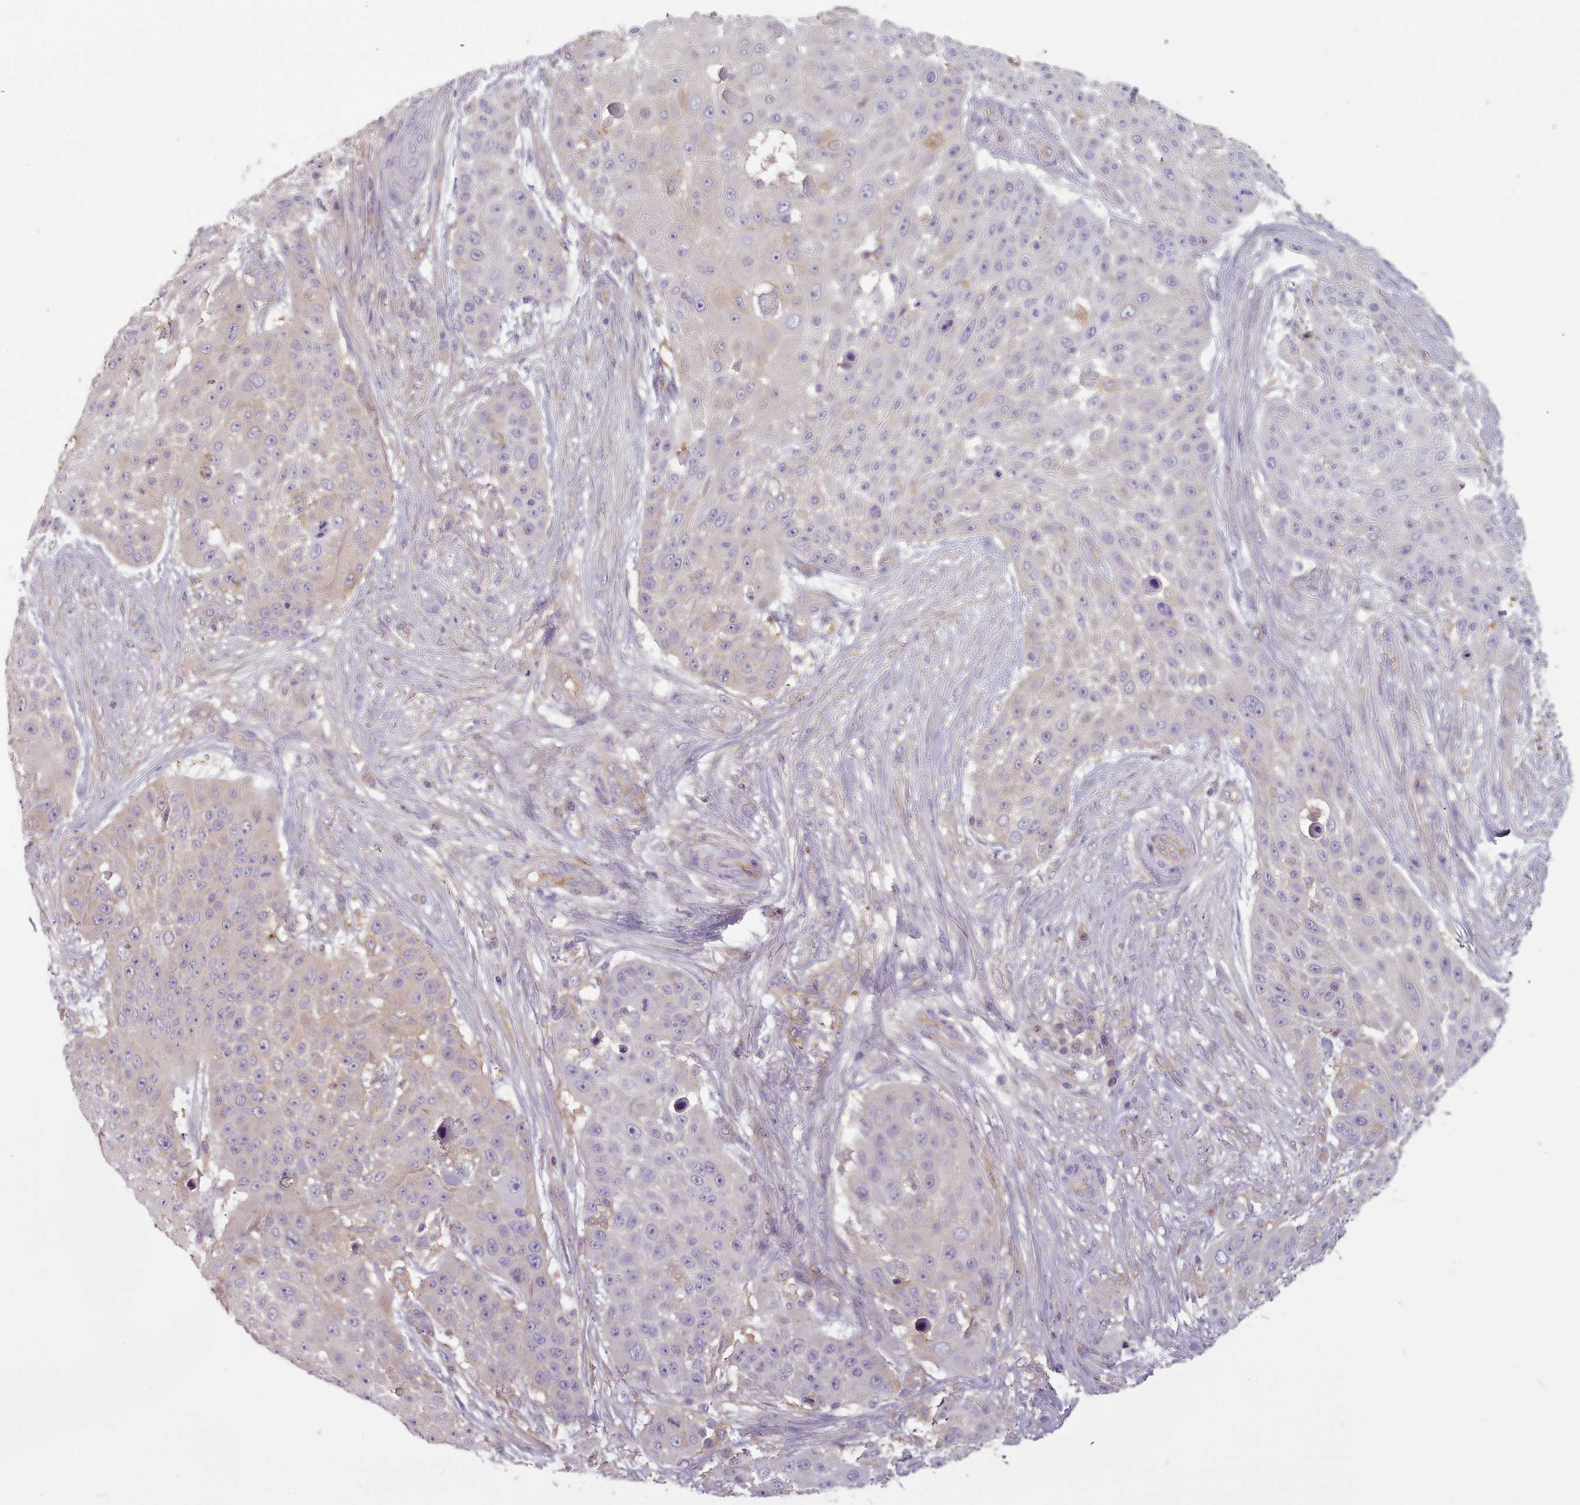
{"staining": {"intensity": "weak", "quantity": "<25%", "location": "cytoplasmic/membranous"}, "tissue": "skin cancer", "cell_type": "Tumor cells", "image_type": "cancer", "snomed": [{"axis": "morphology", "description": "Squamous cell carcinoma, NOS"}, {"axis": "topography", "description": "Skin"}], "caption": "Squamous cell carcinoma (skin) stained for a protein using immunohistochemistry shows no staining tumor cells.", "gene": "NDST2", "patient": {"sex": "female", "age": 86}}